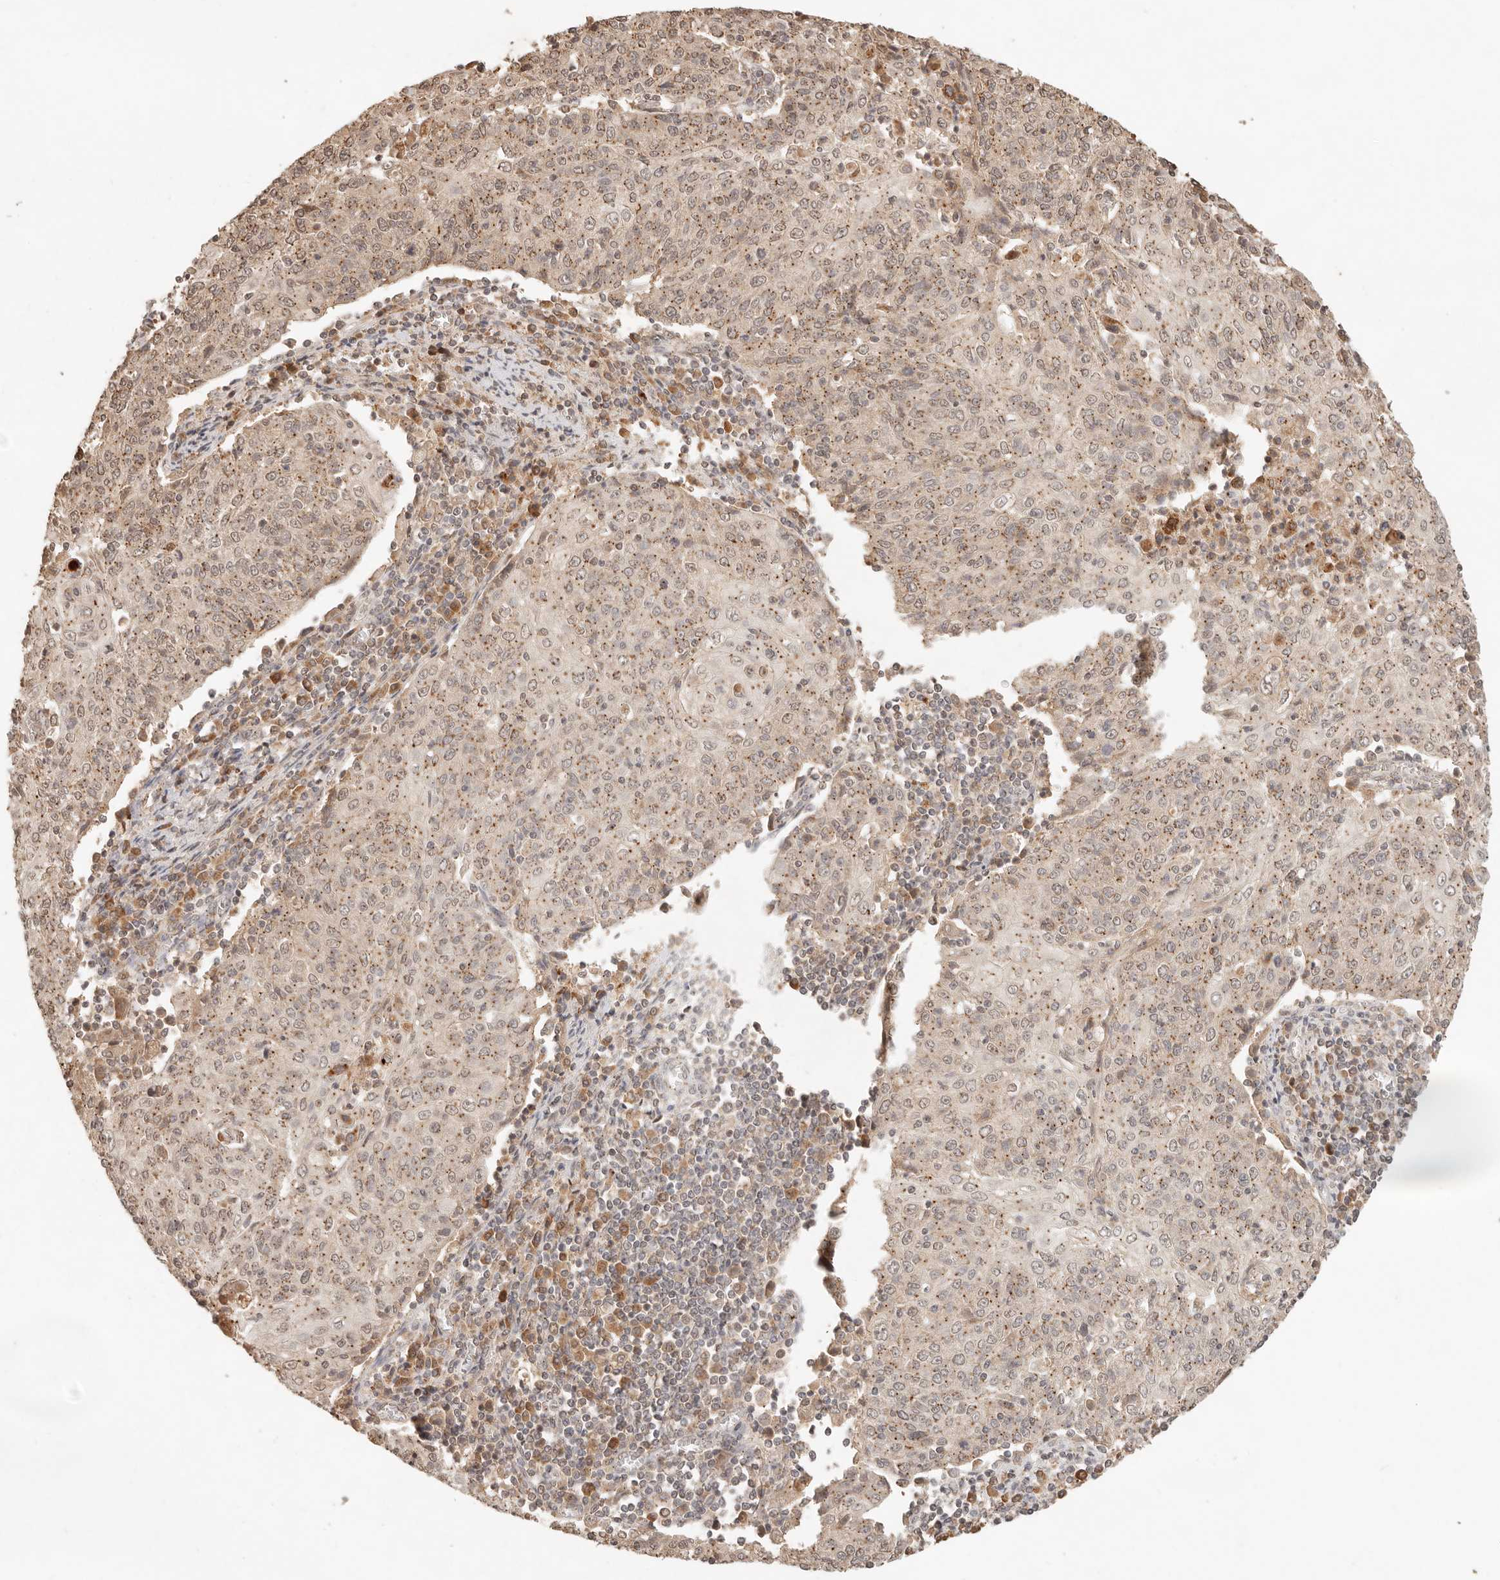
{"staining": {"intensity": "weak", "quantity": ">75%", "location": "cytoplasmic/membranous,nuclear"}, "tissue": "cervical cancer", "cell_type": "Tumor cells", "image_type": "cancer", "snomed": [{"axis": "morphology", "description": "Squamous cell carcinoma, NOS"}, {"axis": "topography", "description": "Cervix"}], "caption": "A brown stain labels weak cytoplasmic/membranous and nuclear expression of a protein in human cervical squamous cell carcinoma tumor cells.", "gene": "LMO4", "patient": {"sex": "female", "age": 48}}